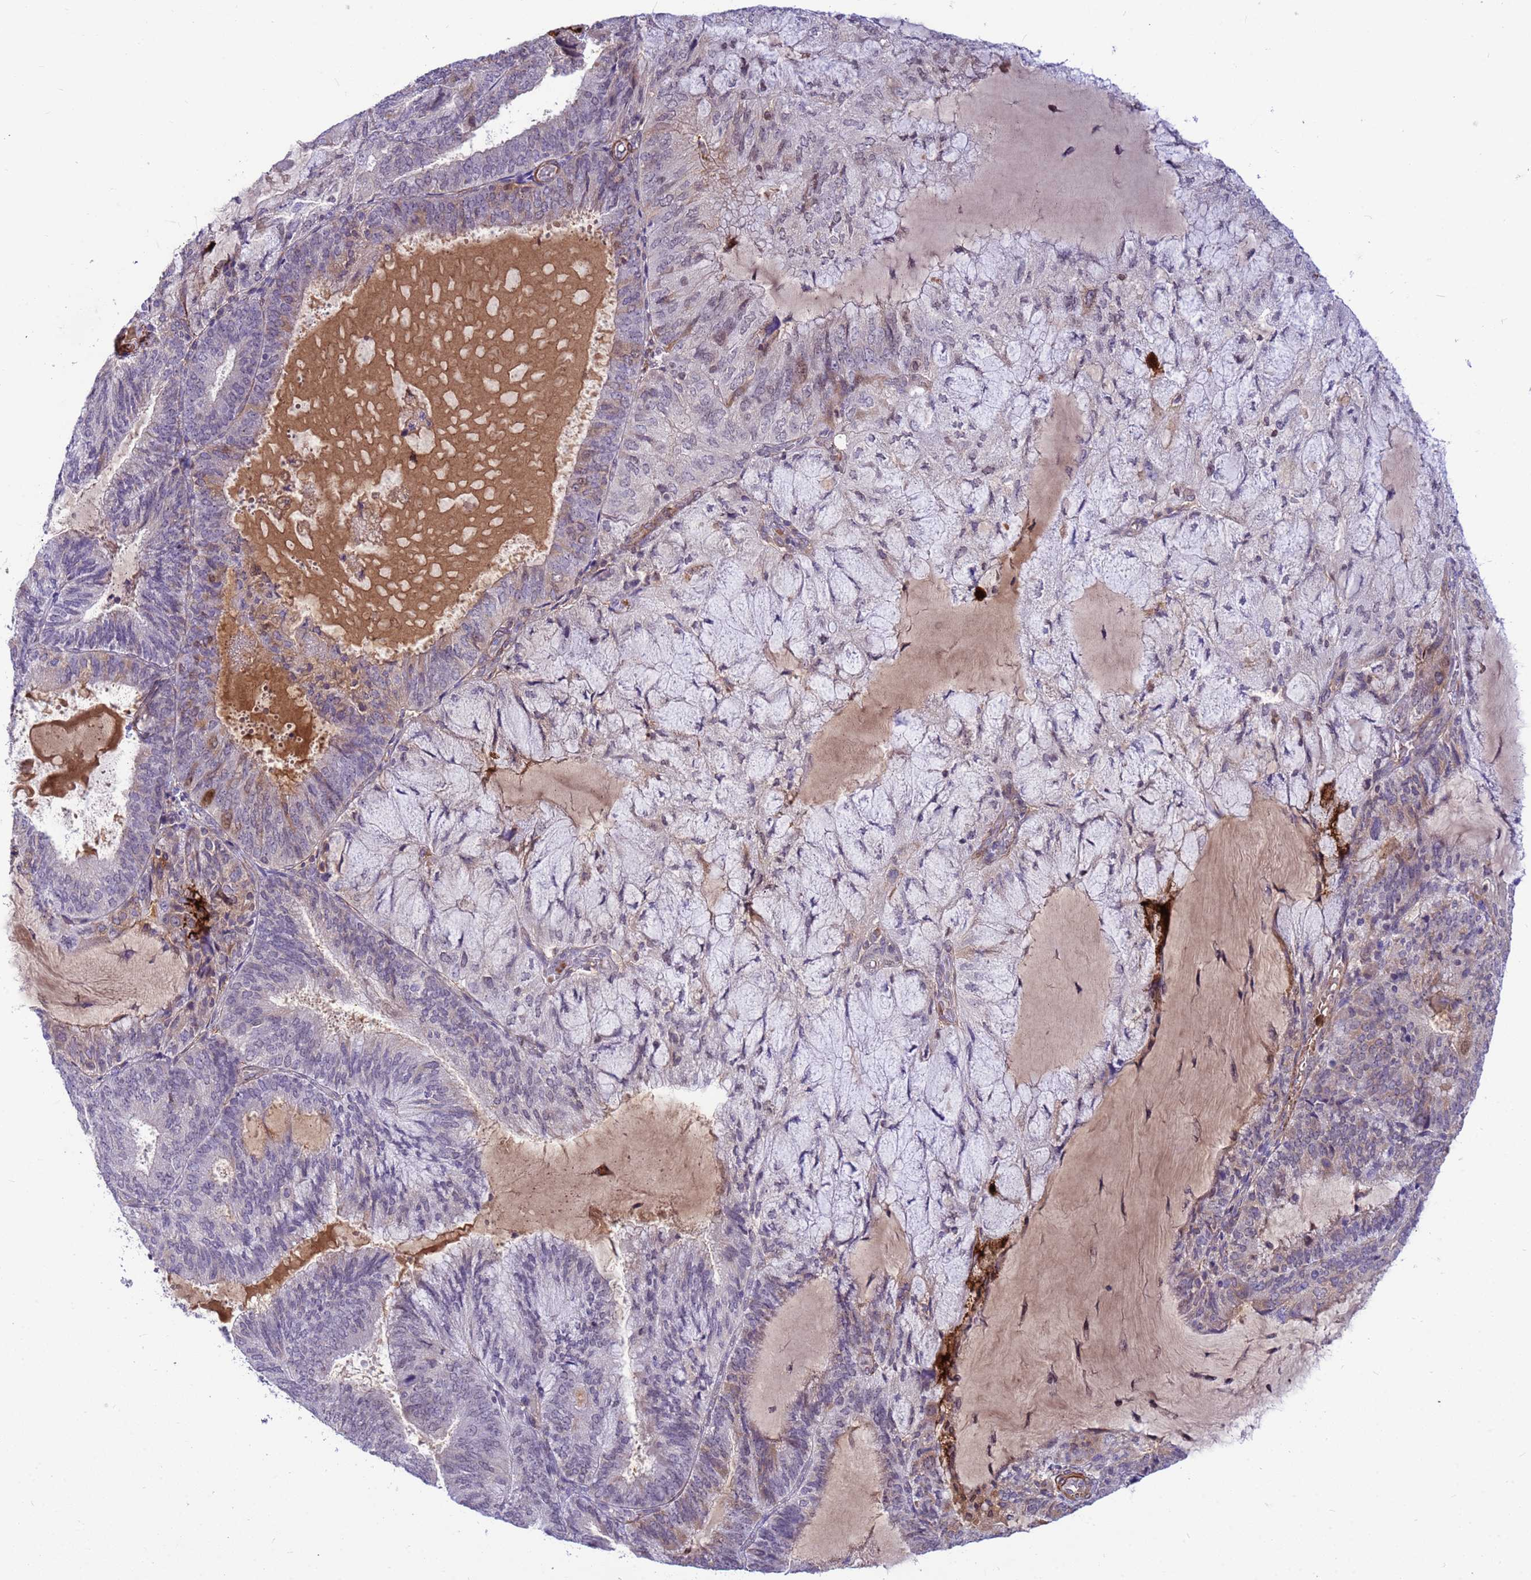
{"staining": {"intensity": "weak", "quantity": "<25%", "location": "cytoplasmic/membranous,nuclear"}, "tissue": "endometrial cancer", "cell_type": "Tumor cells", "image_type": "cancer", "snomed": [{"axis": "morphology", "description": "Adenocarcinoma, NOS"}, {"axis": "topography", "description": "Endometrium"}], "caption": "Immunohistochemistry (IHC) of human endometrial adenocarcinoma displays no expression in tumor cells.", "gene": "ORM1", "patient": {"sex": "female", "age": 81}}